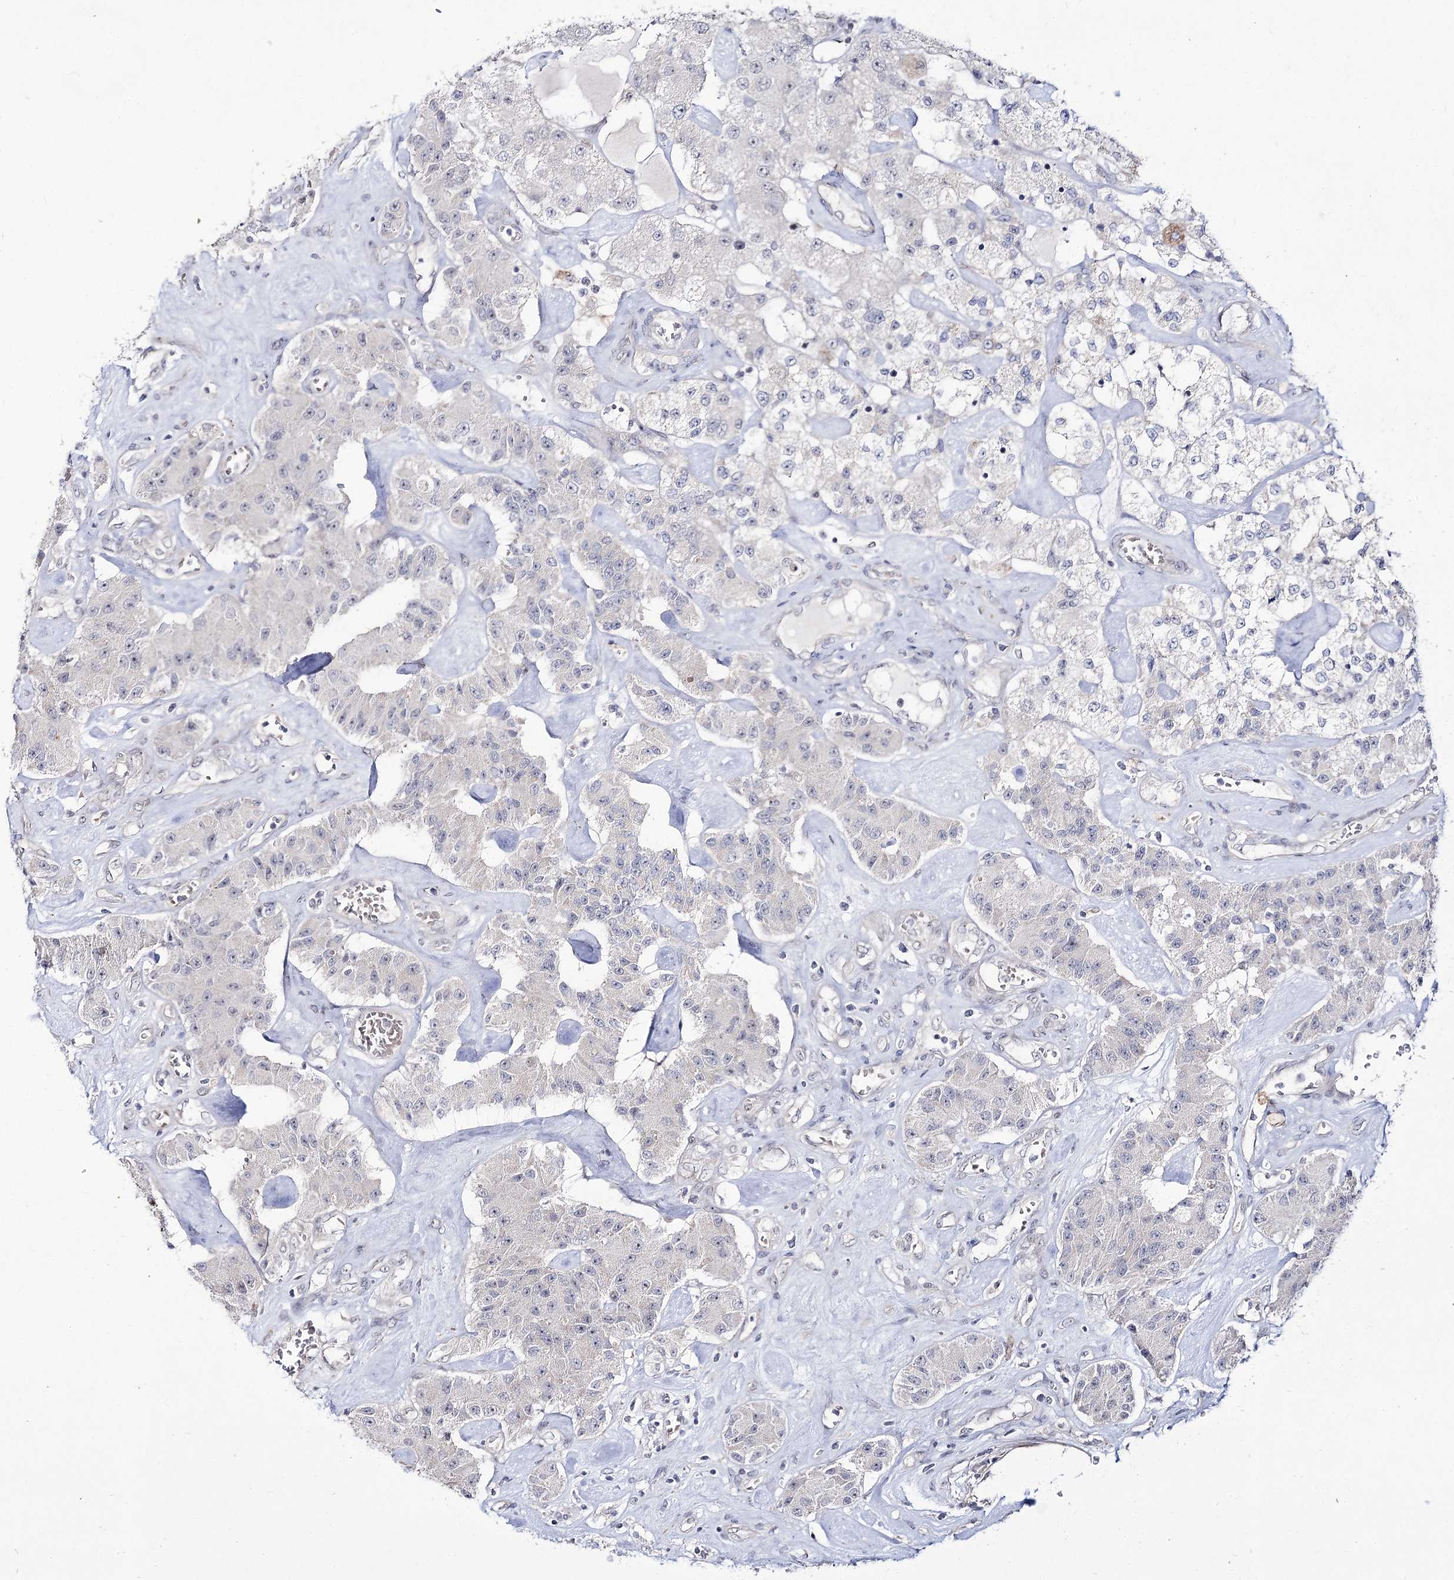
{"staining": {"intensity": "negative", "quantity": "none", "location": "none"}, "tissue": "carcinoid", "cell_type": "Tumor cells", "image_type": "cancer", "snomed": [{"axis": "morphology", "description": "Carcinoid, malignant, NOS"}, {"axis": "topography", "description": "Pancreas"}], "caption": "DAB immunohistochemical staining of carcinoid displays no significant positivity in tumor cells. The staining is performed using DAB (3,3'-diaminobenzidine) brown chromogen with nuclei counter-stained in using hematoxylin.", "gene": "RRP9", "patient": {"sex": "male", "age": 41}}